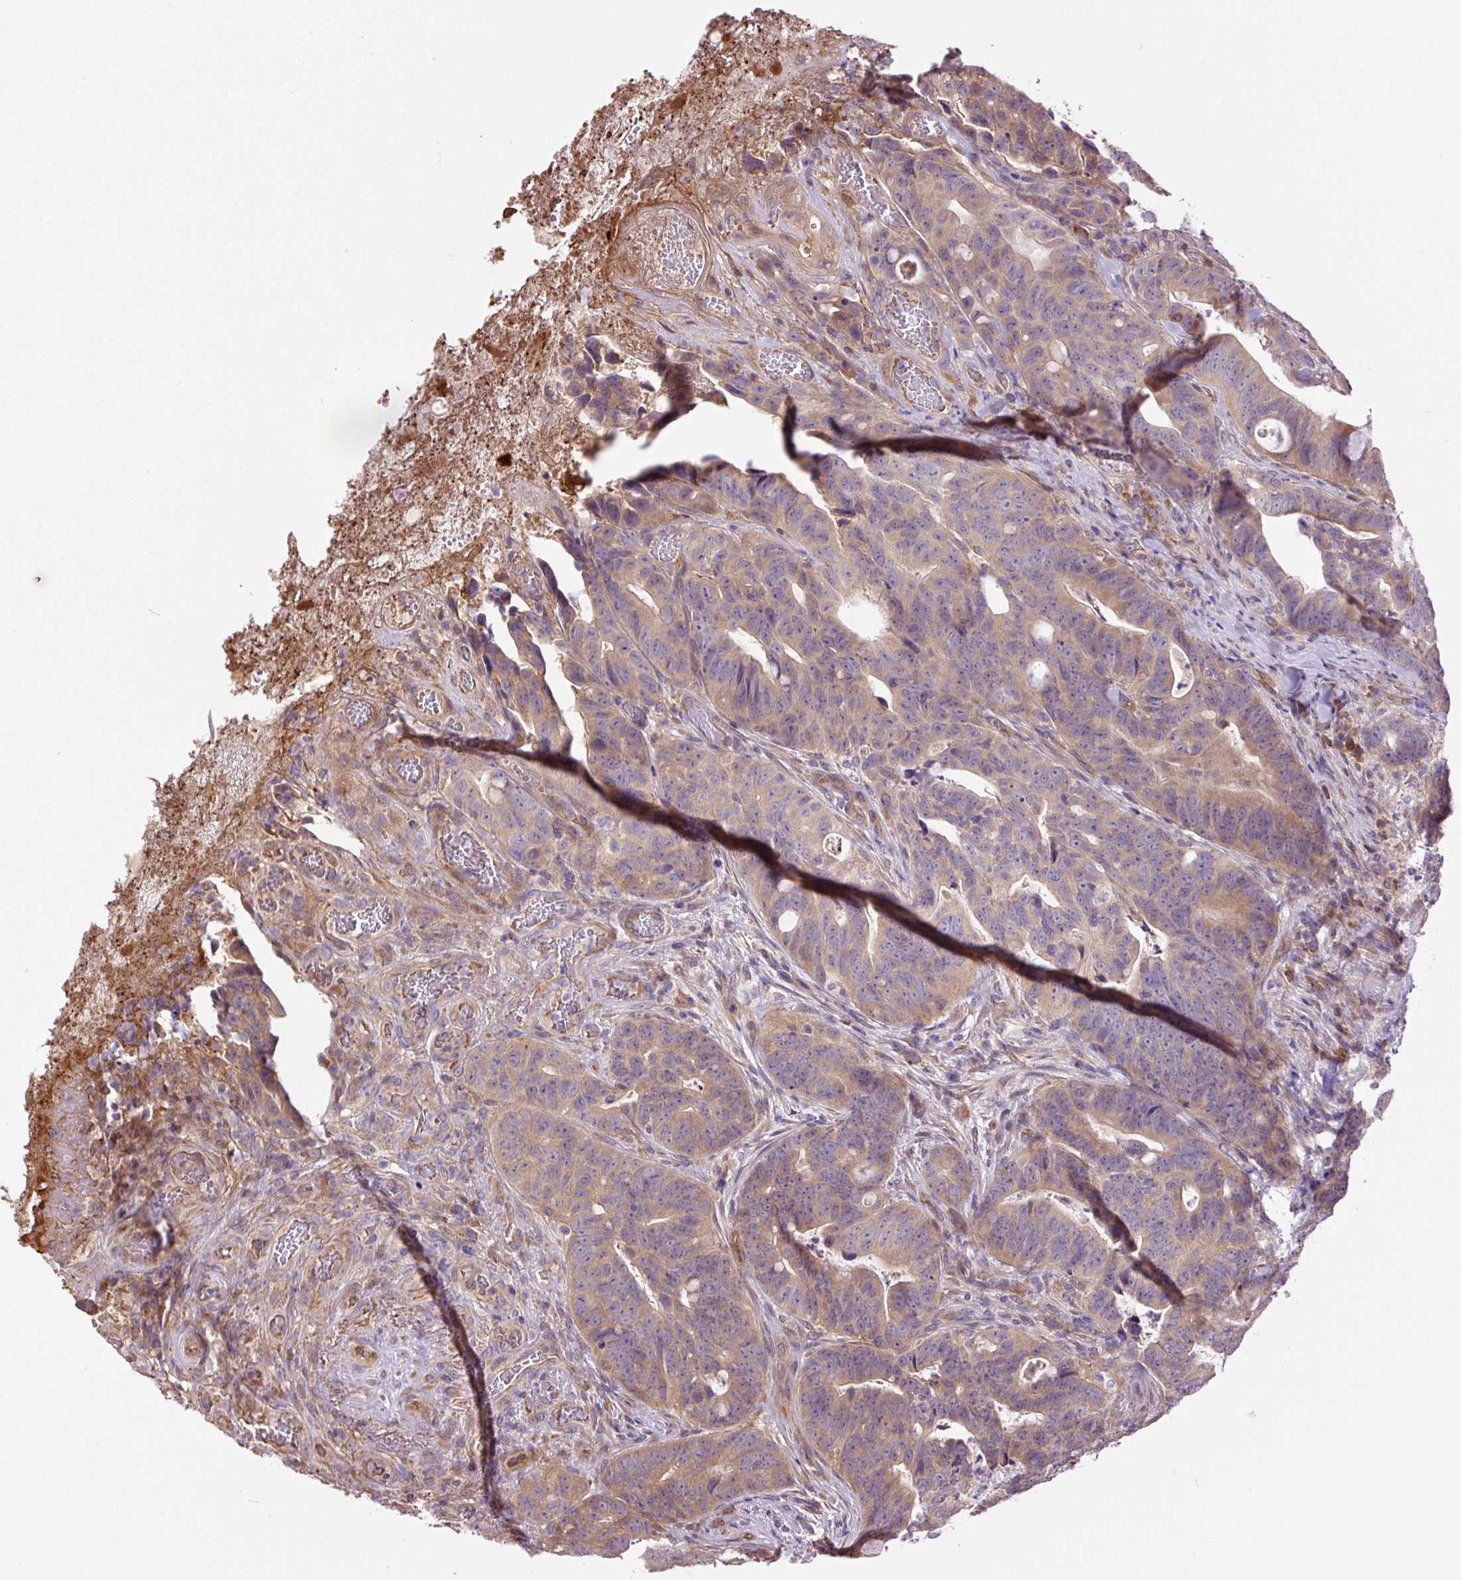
{"staining": {"intensity": "moderate", "quantity": ">75%", "location": "cytoplasmic/membranous"}, "tissue": "colorectal cancer", "cell_type": "Tumor cells", "image_type": "cancer", "snomed": [{"axis": "morphology", "description": "Adenocarcinoma, NOS"}, {"axis": "topography", "description": "Colon"}], "caption": "An IHC micrograph of neoplastic tissue is shown. Protein staining in brown shows moderate cytoplasmic/membranous positivity in colorectal adenocarcinoma within tumor cells.", "gene": "PPME1", "patient": {"sex": "female", "age": 82}}